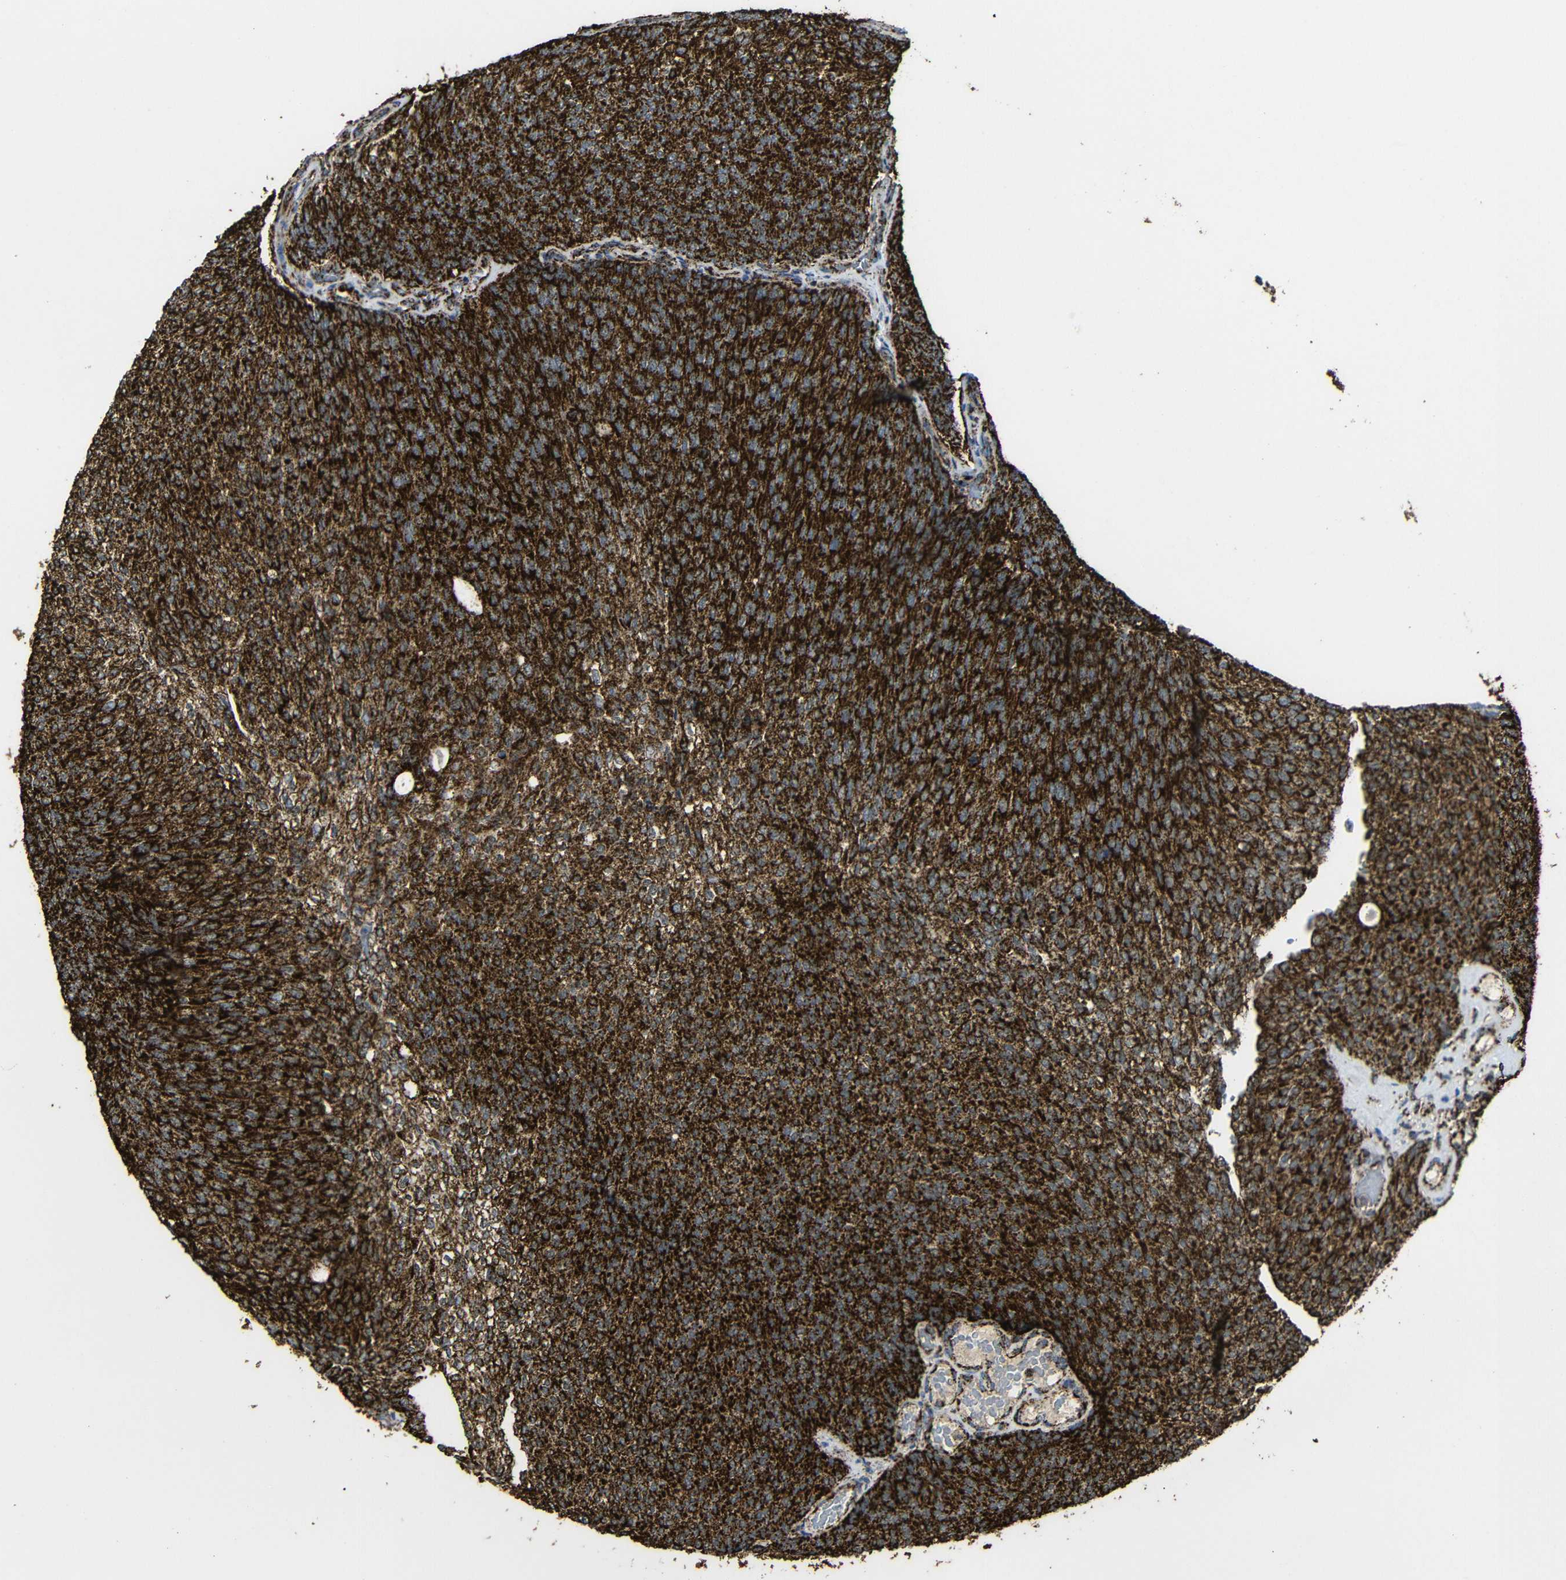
{"staining": {"intensity": "strong", "quantity": ">75%", "location": "cytoplasmic/membranous"}, "tissue": "urothelial cancer", "cell_type": "Tumor cells", "image_type": "cancer", "snomed": [{"axis": "morphology", "description": "Urothelial carcinoma, Low grade"}, {"axis": "topography", "description": "Urinary bladder"}], "caption": "Immunohistochemistry of human urothelial cancer shows high levels of strong cytoplasmic/membranous expression in about >75% of tumor cells. Nuclei are stained in blue.", "gene": "ATP5F1A", "patient": {"sex": "female", "age": 79}}